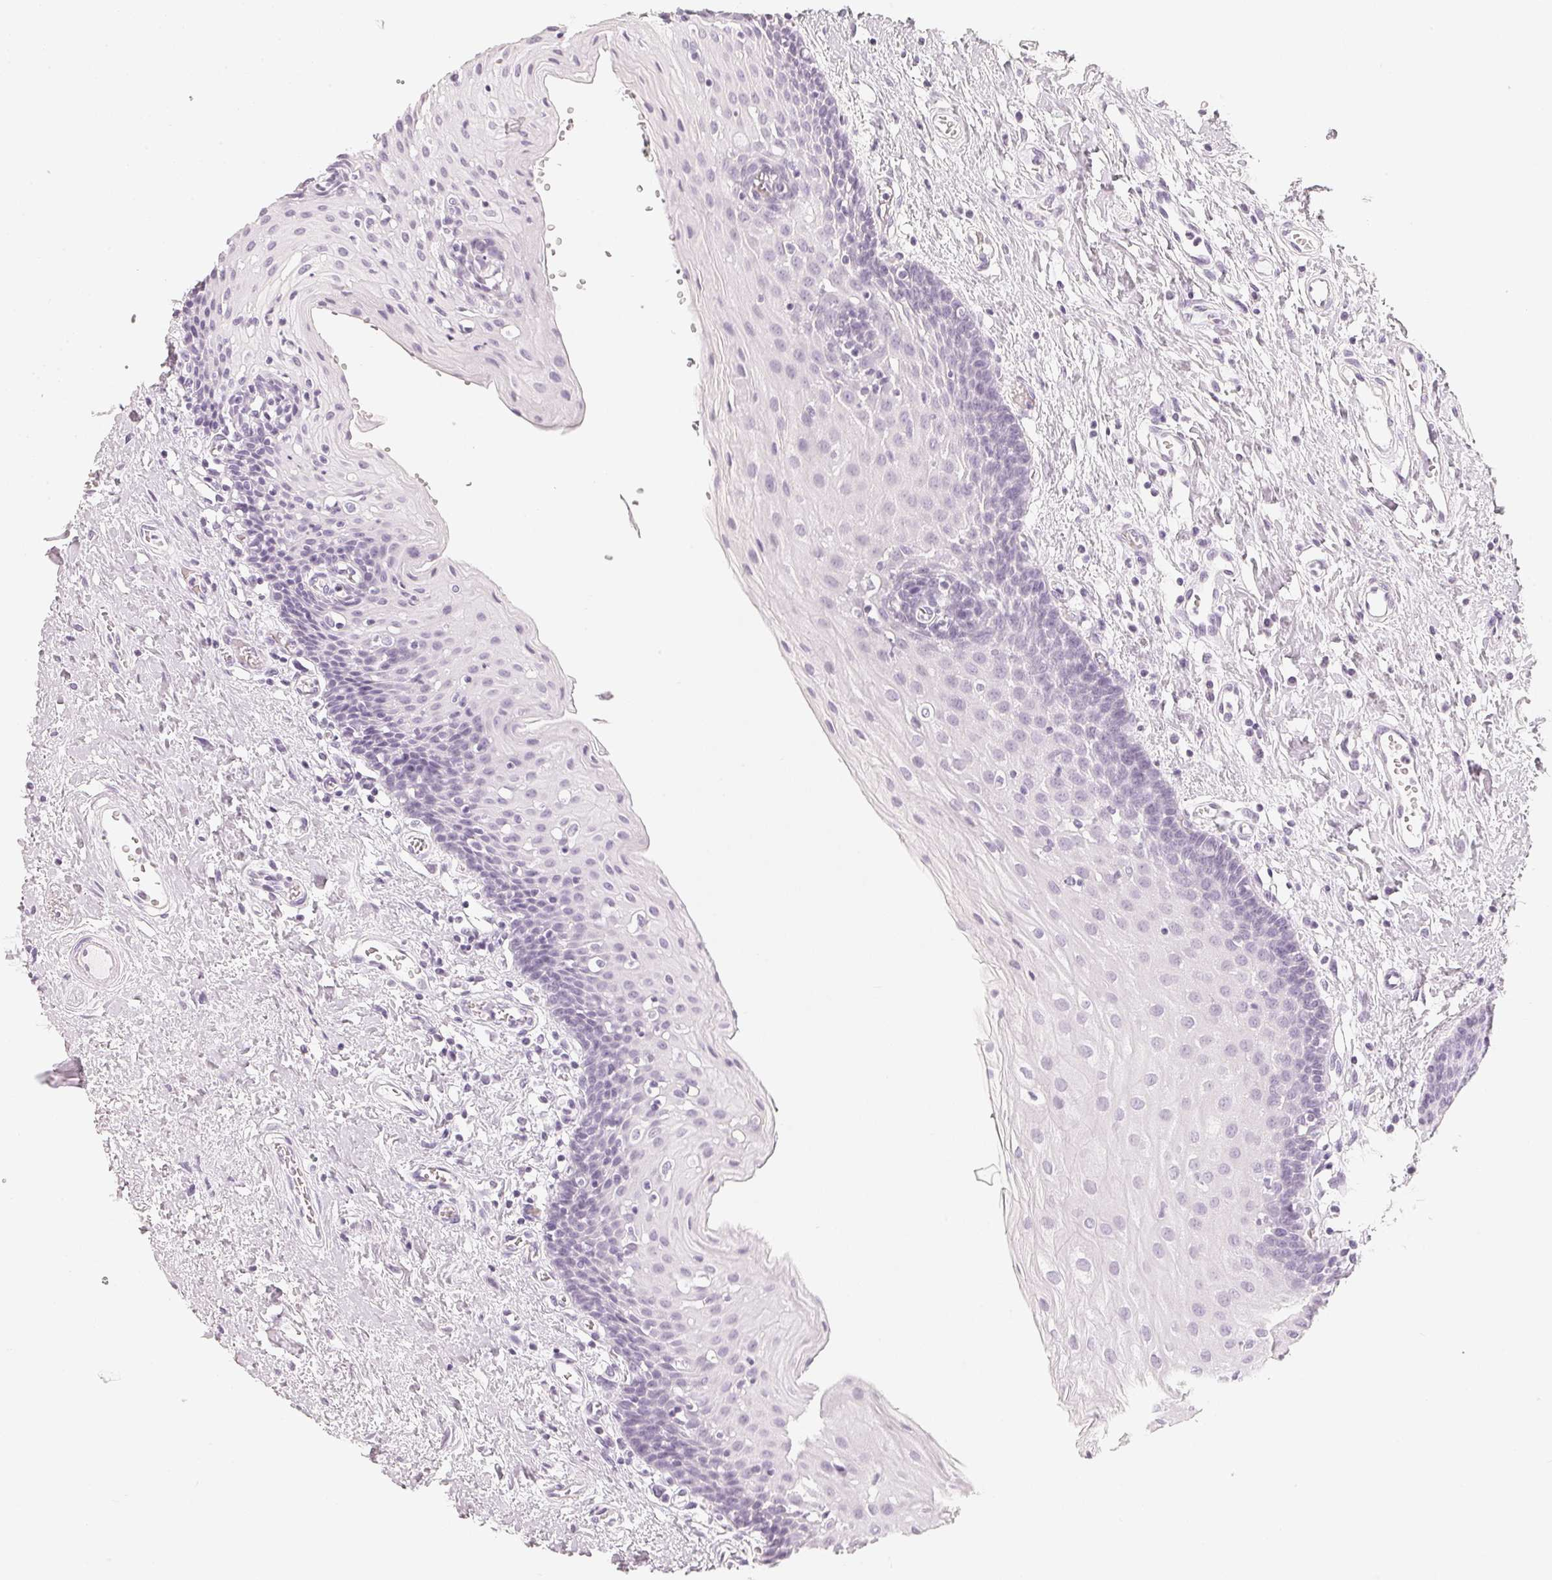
{"staining": {"intensity": "negative", "quantity": "none", "location": "none"}, "tissue": "oral mucosa", "cell_type": "Squamous epithelial cells", "image_type": "normal", "snomed": [{"axis": "morphology", "description": "Normal tissue, NOS"}, {"axis": "topography", "description": "Oral tissue"}], "caption": "DAB (3,3'-diaminobenzidine) immunohistochemical staining of benign human oral mucosa reveals no significant positivity in squamous epithelial cells. (DAB immunohistochemistry (IHC), high magnification).", "gene": "SLC22A8", "patient": {"sex": "female", "age": 43}}